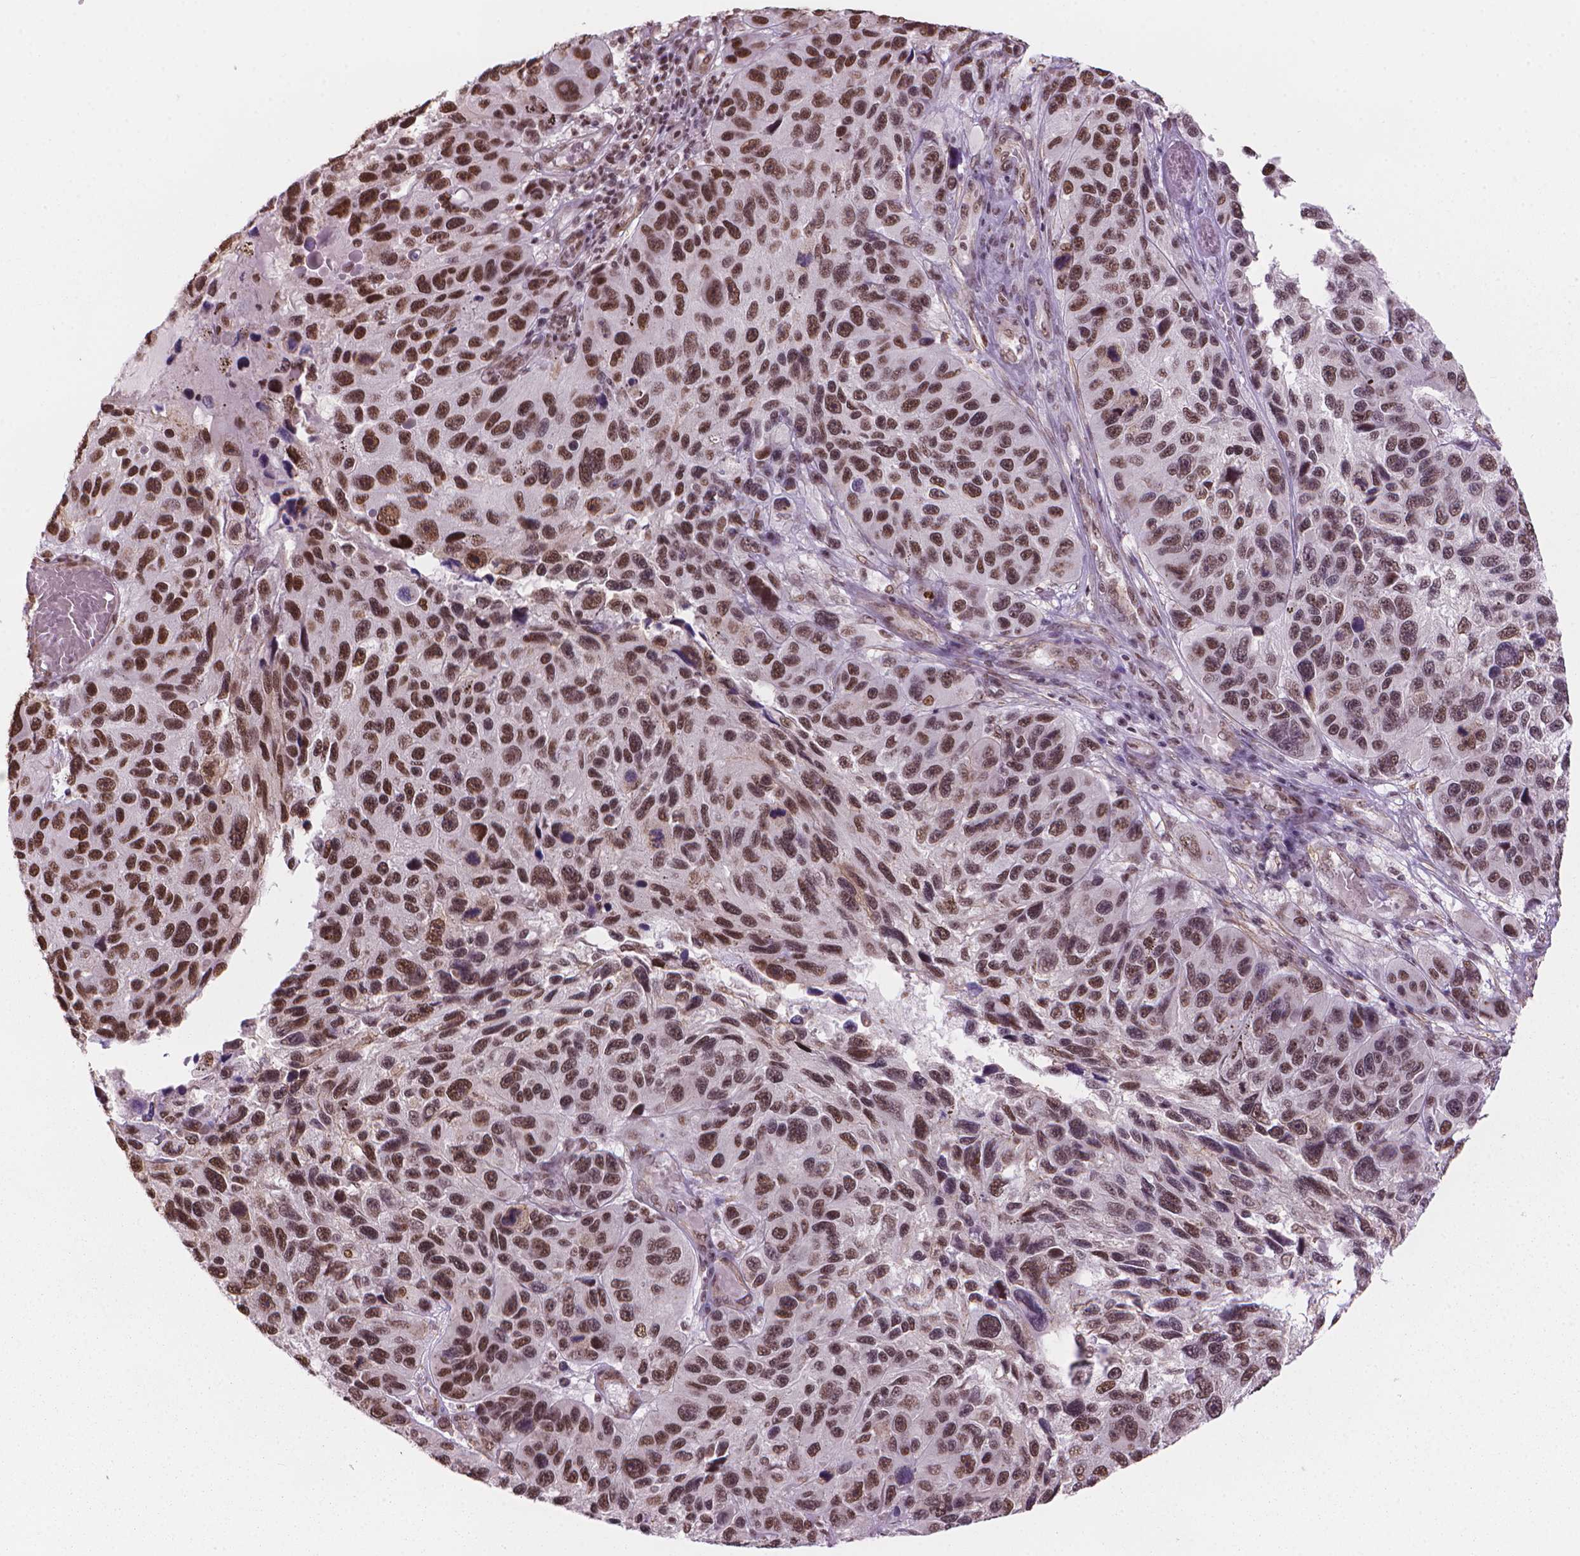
{"staining": {"intensity": "moderate", "quantity": ">75%", "location": "nuclear"}, "tissue": "melanoma", "cell_type": "Tumor cells", "image_type": "cancer", "snomed": [{"axis": "morphology", "description": "Malignant melanoma, NOS"}, {"axis": "topography", "description": "Skin"}], "caption": "Human melanoma stained for a protein (brown) demonstrates moderate nuclear positive staining in approximately >75% of tumor cells.", "gene": "HOXD4", "patient": {"sex": "male", "age": 53}}